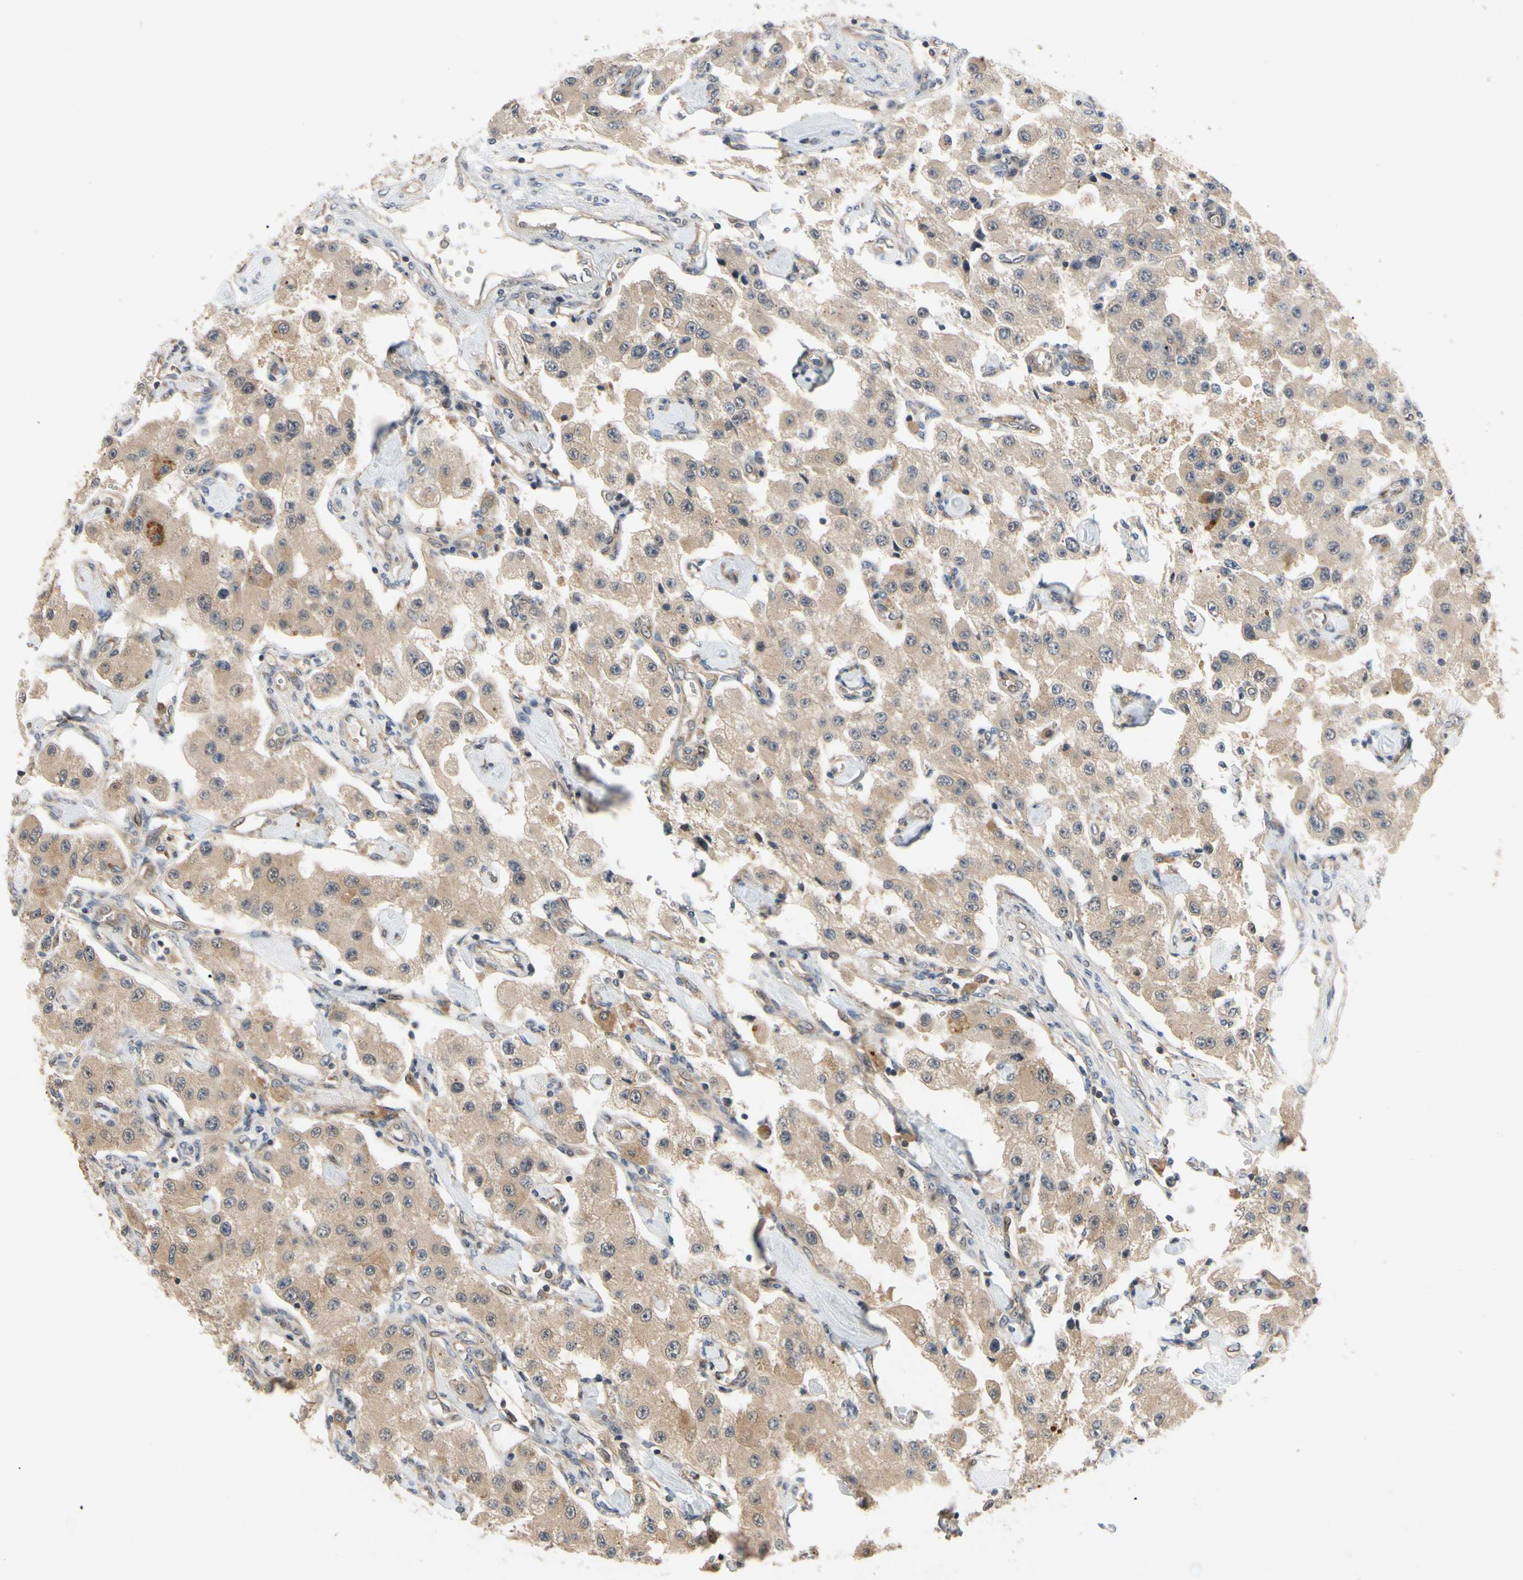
{"staining": {"intensity": "weak", "quantity": ">75%", "location": "cytoplasmic/membranous"}, "tissue": "carcinoid", "cell_type": "Tumor cells", "image_type": "cancer", "snomed": [{"axis": "morphology", "description": "Carcinoid, malignant, NOS"}, {"axis": "topography", "description": "Pancreas"}], "caption": "Human carcinoid stained for a protein (brown) displays weak cytoplasmic/membranous positive staining in about >75% of tumor cells.", "gene": "TDRP", "patient": {"sex": "male", "age": 41}}